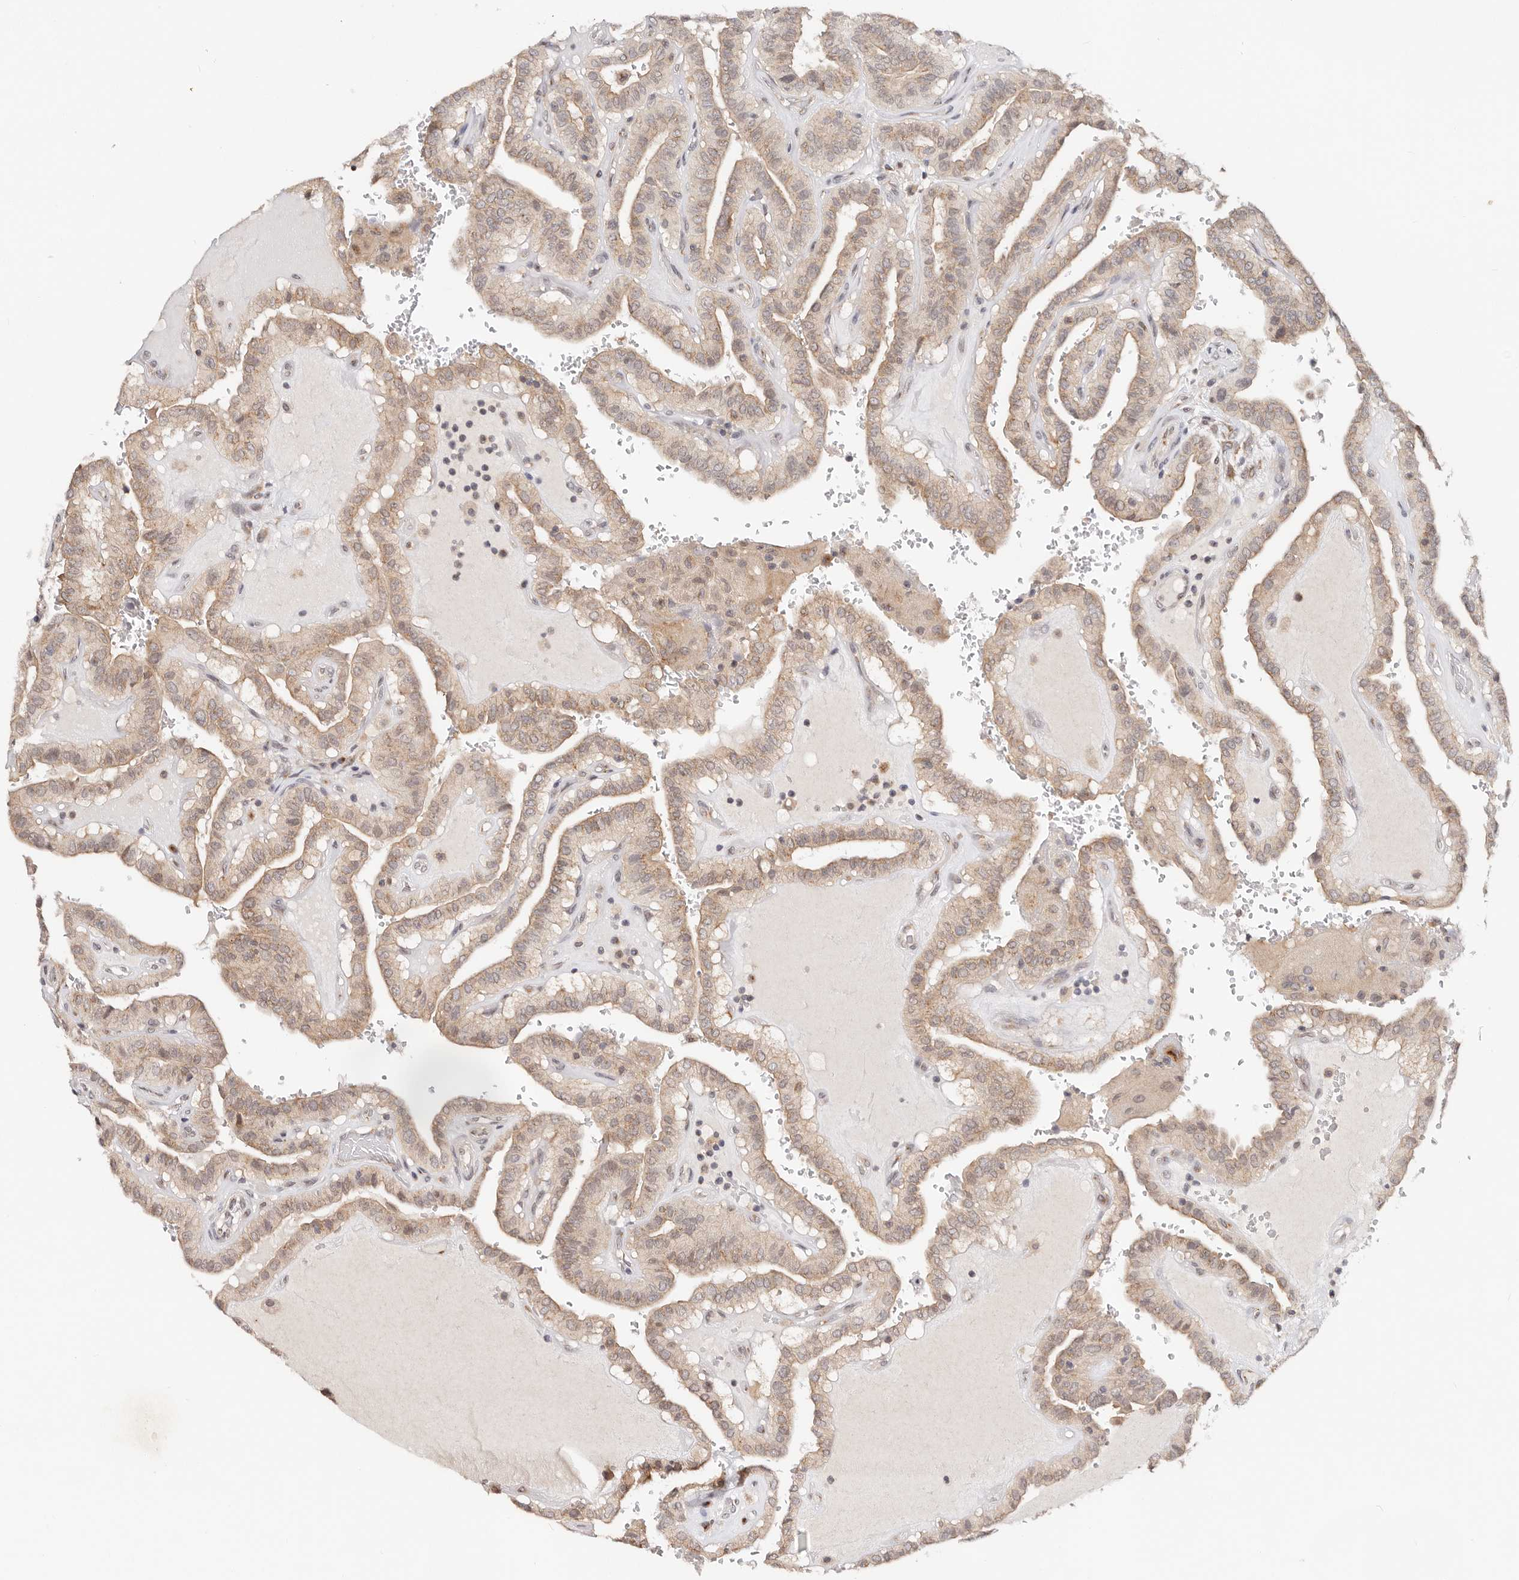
{"staining": {"intensity": "weak", "quantity": ">75%", "location": "cytoplasmic/membranous"}, "tissue": "thyroid cancer", "cell_type": "Tumor cells", "image_type": "cancer", "snomed": [{"axis": "morphology", "description": "Papillary adenocarcinoma, NOS"}, {"axis": "topography", "description": "Thyroid gland"}], "caption": "The image demonstrates a brown stain indicating the presence of a protein in the cytoplasmic/membranous of tumor cells in thyroid cancer. The staining was performed using DAB to visualize the protein expression in brown, while the nuclei were stained in blue with hematoxylin (Magnification: 20x).", "gene": "VIPAS39", "patient": {"sex": "male", "age": 77}}